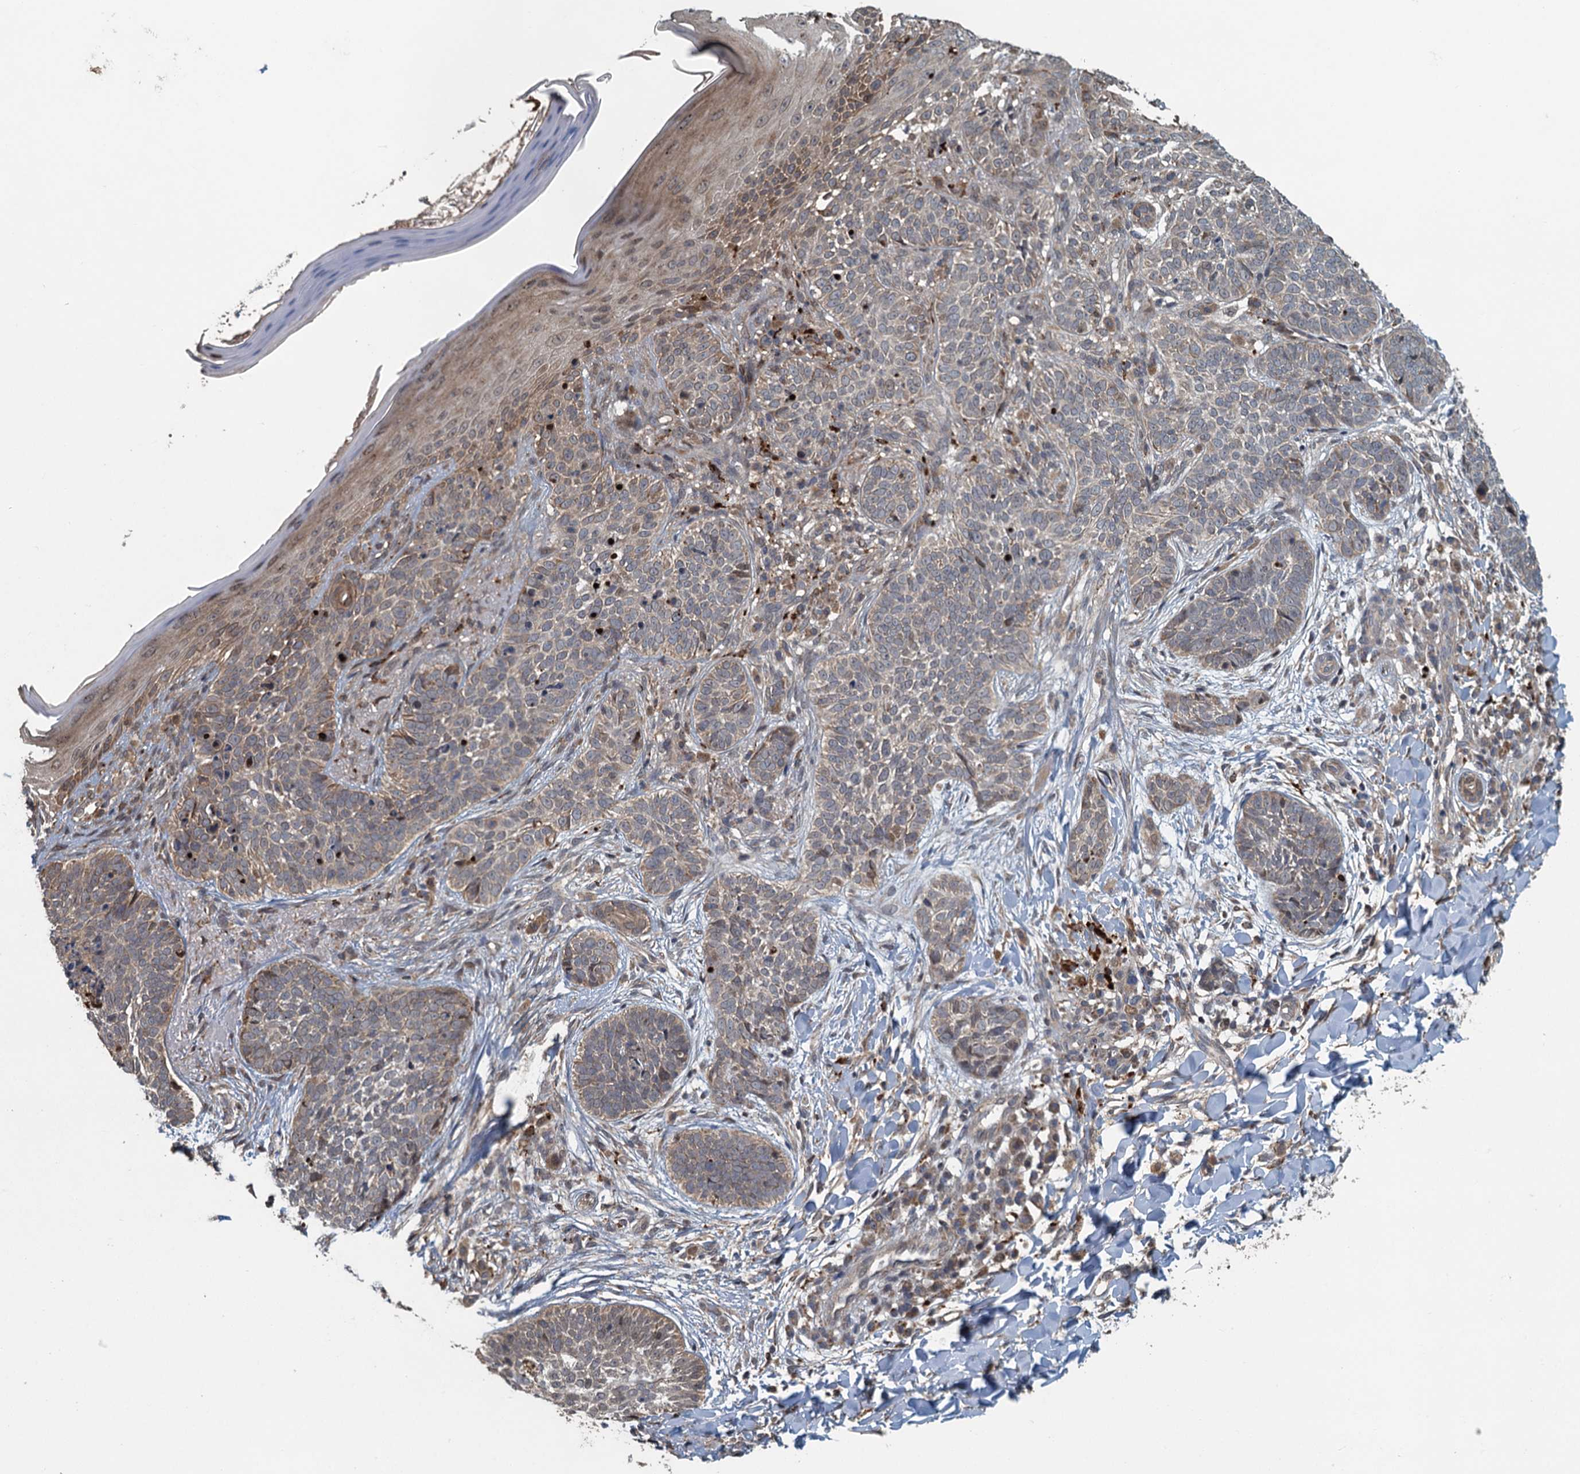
{"staining": {"intensity": "weak", "quantity": "25%-75%", "location": "cytoplasmic/membranous,nuclear"}, "tissue": "skin cancer", "cell_type": "Tumor cells", "image_type": "cancer", "snomed": [{"axis": "morphology", "description": "Basal cell carcinoma"}, {"axis": "topography", "description": "Skin"}], "caption": "Brown immunohistochemical staining in human basal cell carcinoma (skin) reveals weak cytoplasmic/membranous and nuclear positivity in approximately 25%-75% of tumor cells.", "gene": "AGRN", "patient": {"sex": "female", "age": 61}}